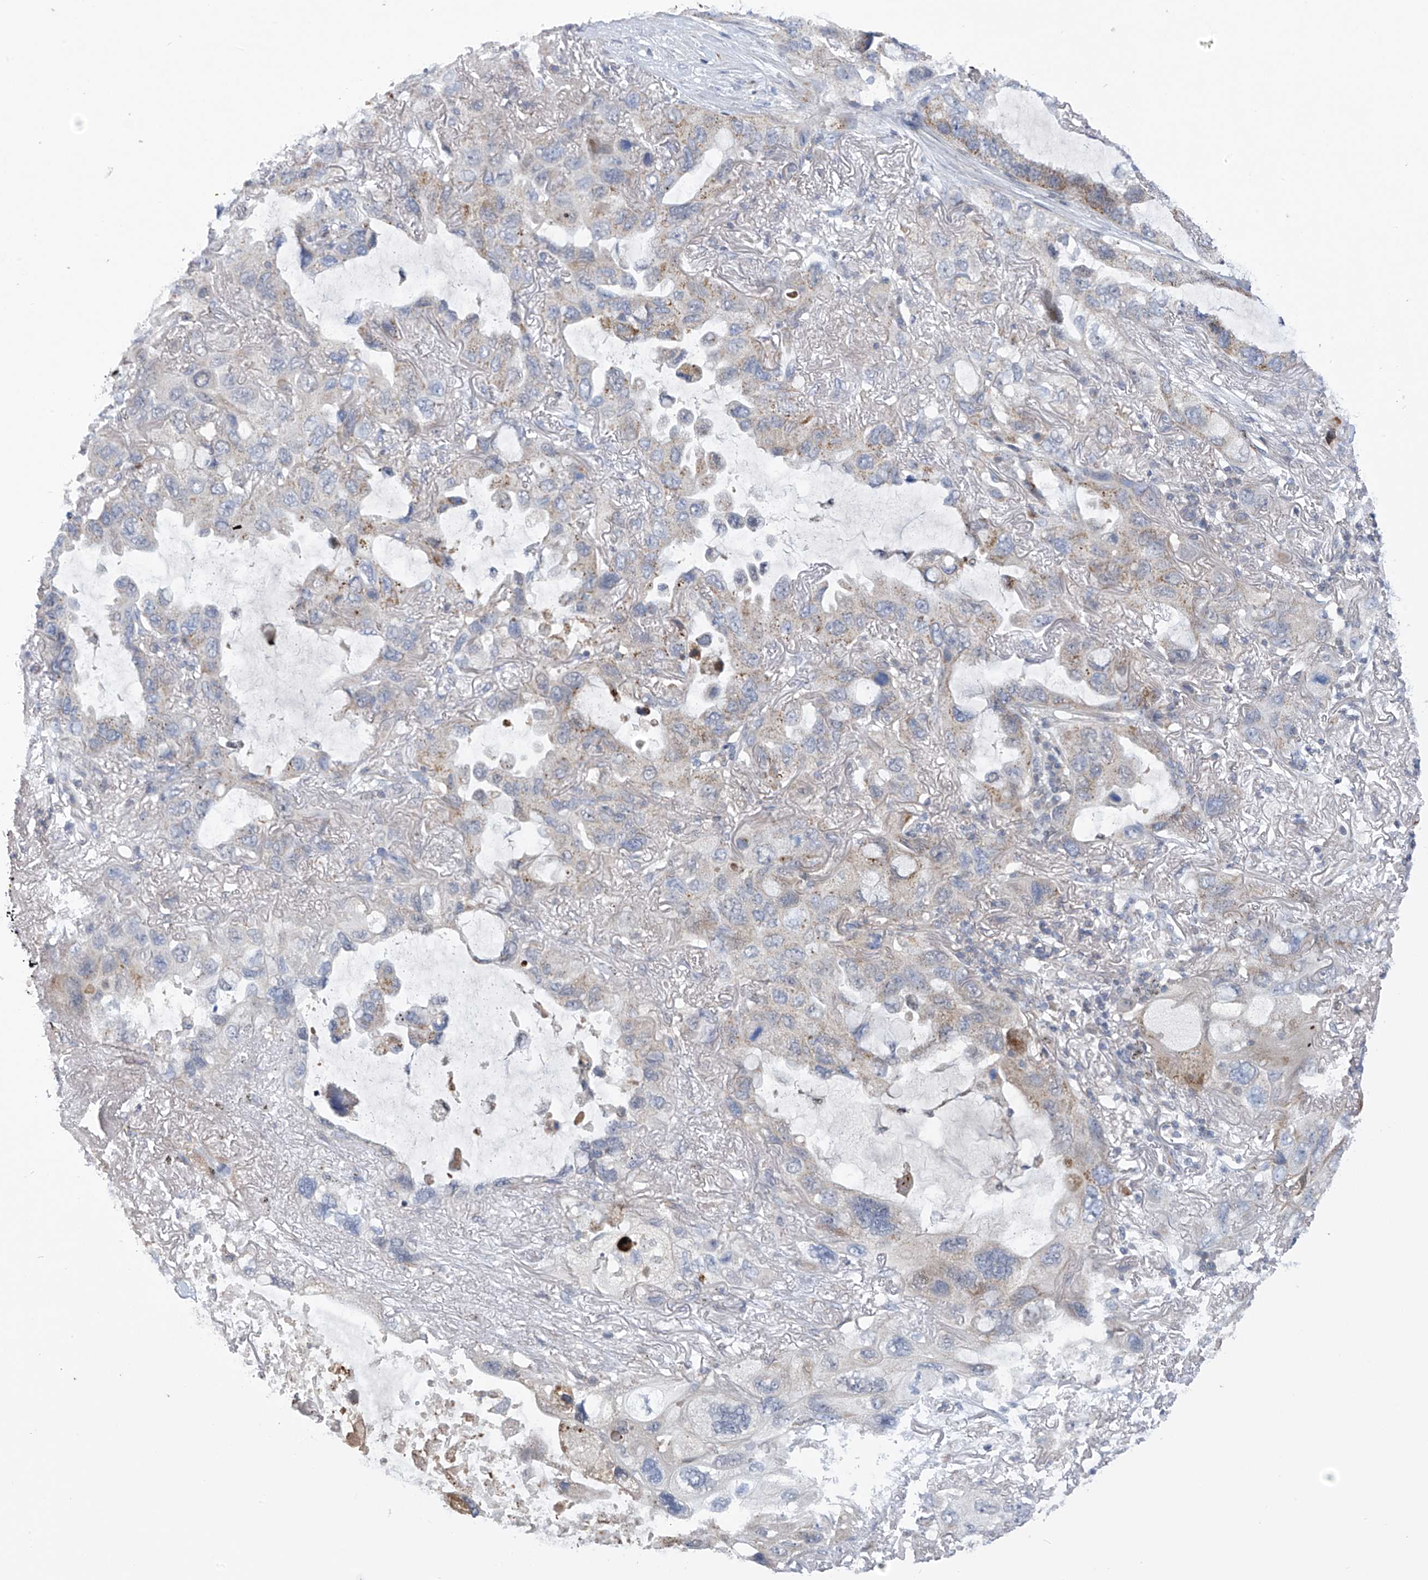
{"staining": {"intensity": "weak", "quantity": "<25%", "location": "cytoplasmic/membranous"}, "tissue": "lung cancer", "cell_type": "Tumor cells", "image_type": "cancer", "snomed": [{"axis": "morphology", "description": "Squamous cell carcinoma, NOS"}, {"axis": "topography", "description": "Lung"}], "caption": "IHC of human squamous cell carcinoma (lung) reveals no expression in tumor cells. (Stains: DAB (3,3'-diaminobenzidine) IHC with hematoxylin counter stain, Microscopy: brightfield microscopy at high magnification).", "gene": "SLCO4A1", "patient": {"sex": "female", "age": 73}}